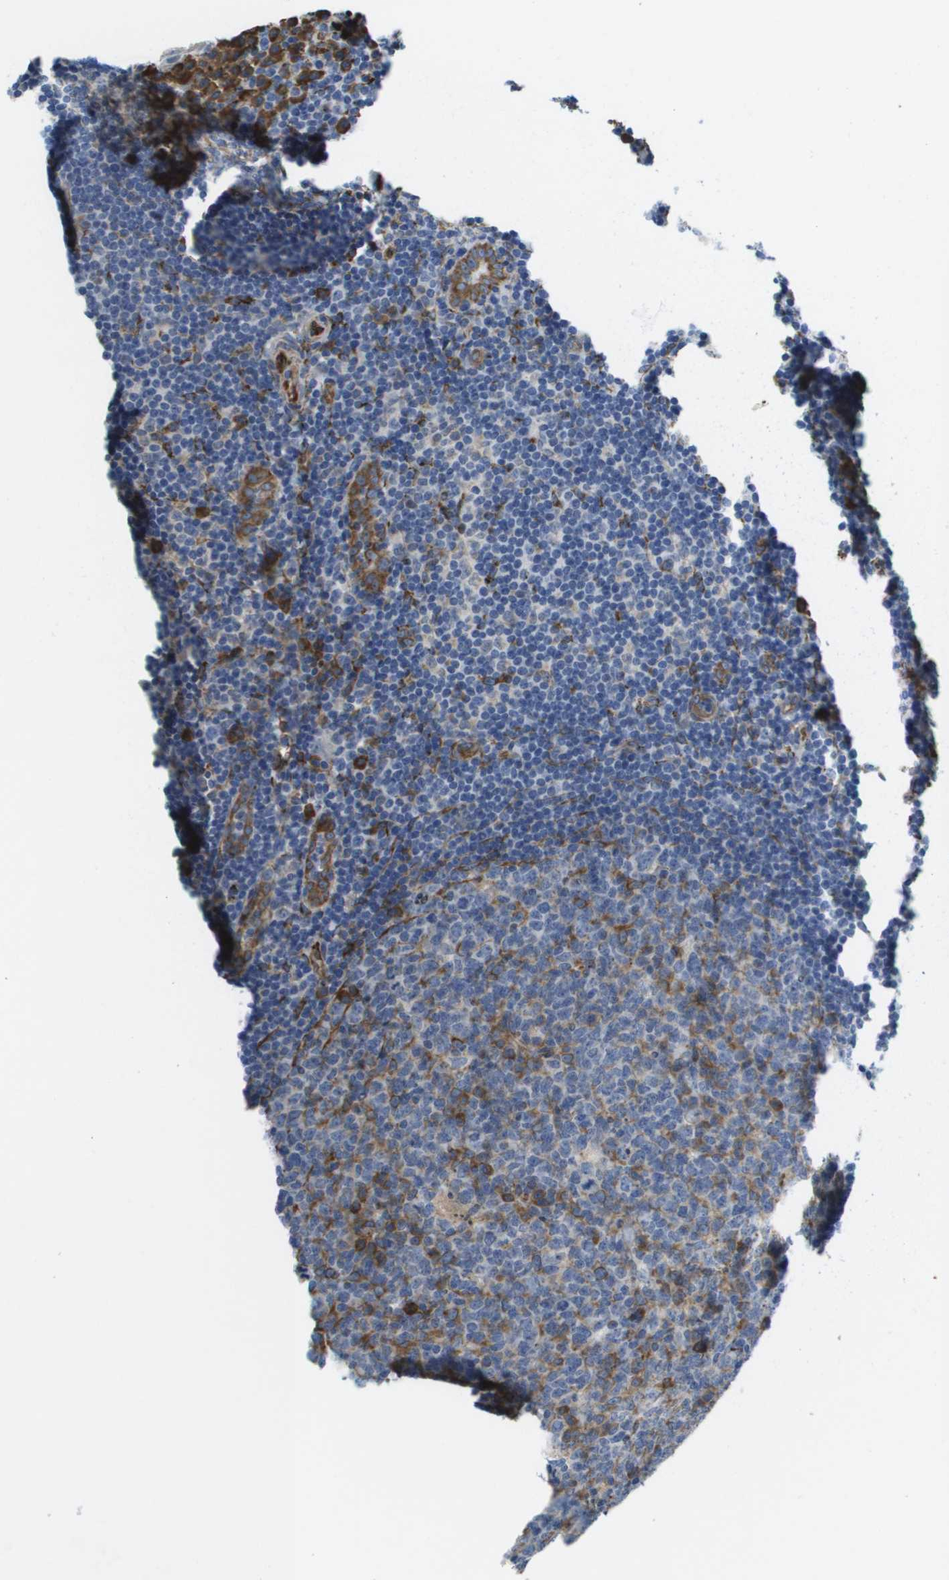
{"staining": {"intensity": "moderate", "quantity": "<25%", "location": "cytoplasmic/membranous"}, "tissue": "tonsil", "cell_type": "Germinal center cells", "image_type": "normal", "snomed": [{"axis": "morphology", "description": "Normal tissue, NOS"}, {"axis": "topography", "description": "Tonsil"}], "caption": "Immunohistochemical staining of normal tonsil displays low levels of moderate cytoplasmic/membranous expression in approximately <25% of germinal center cells. (IHC, brightfield microscopy, high magnification).", "gene": "ST3GAL2", "patient": {"sex": "male", "age": 37}}